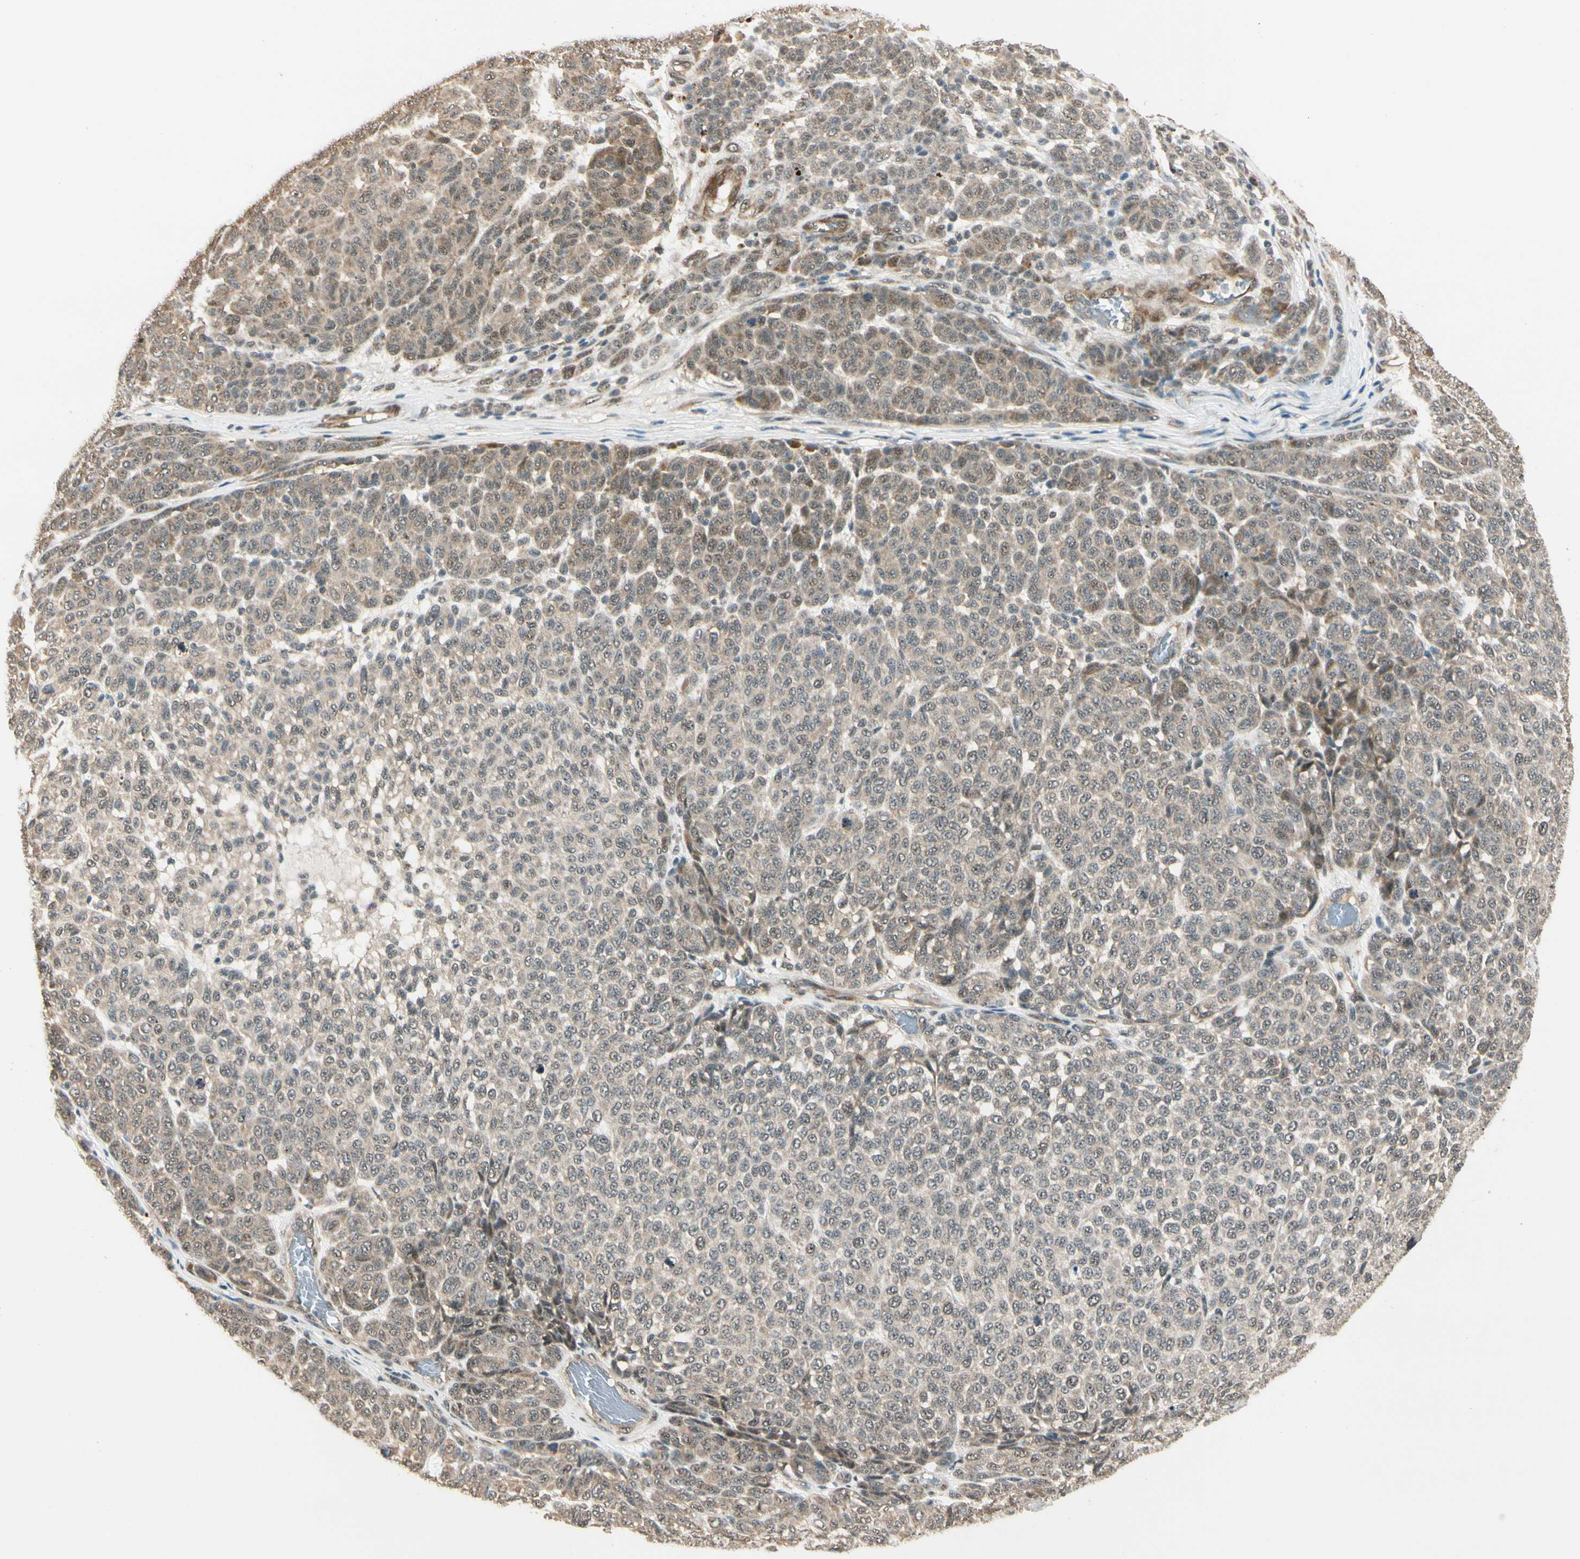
{"staining": {"intensity": "weak", "quantity": ">75%", "location": "cytoplasmic/membranous"}, "tissue": "melanoma", "cell_type": "Tumor cells", "image_type": "cancer", "snomed": [{"axis": "morphology", "description": "Malignant melanoma, NOS"}, {"axis": "topography", "description": "Skin"}], "caption": "Protein expression analysis of human melanoma reveals weak cytoplasmic/membranous staining in about >75% of tumor cells.", "gene": "MCPH1", "patient": {"sex": "male", "age": 59}}